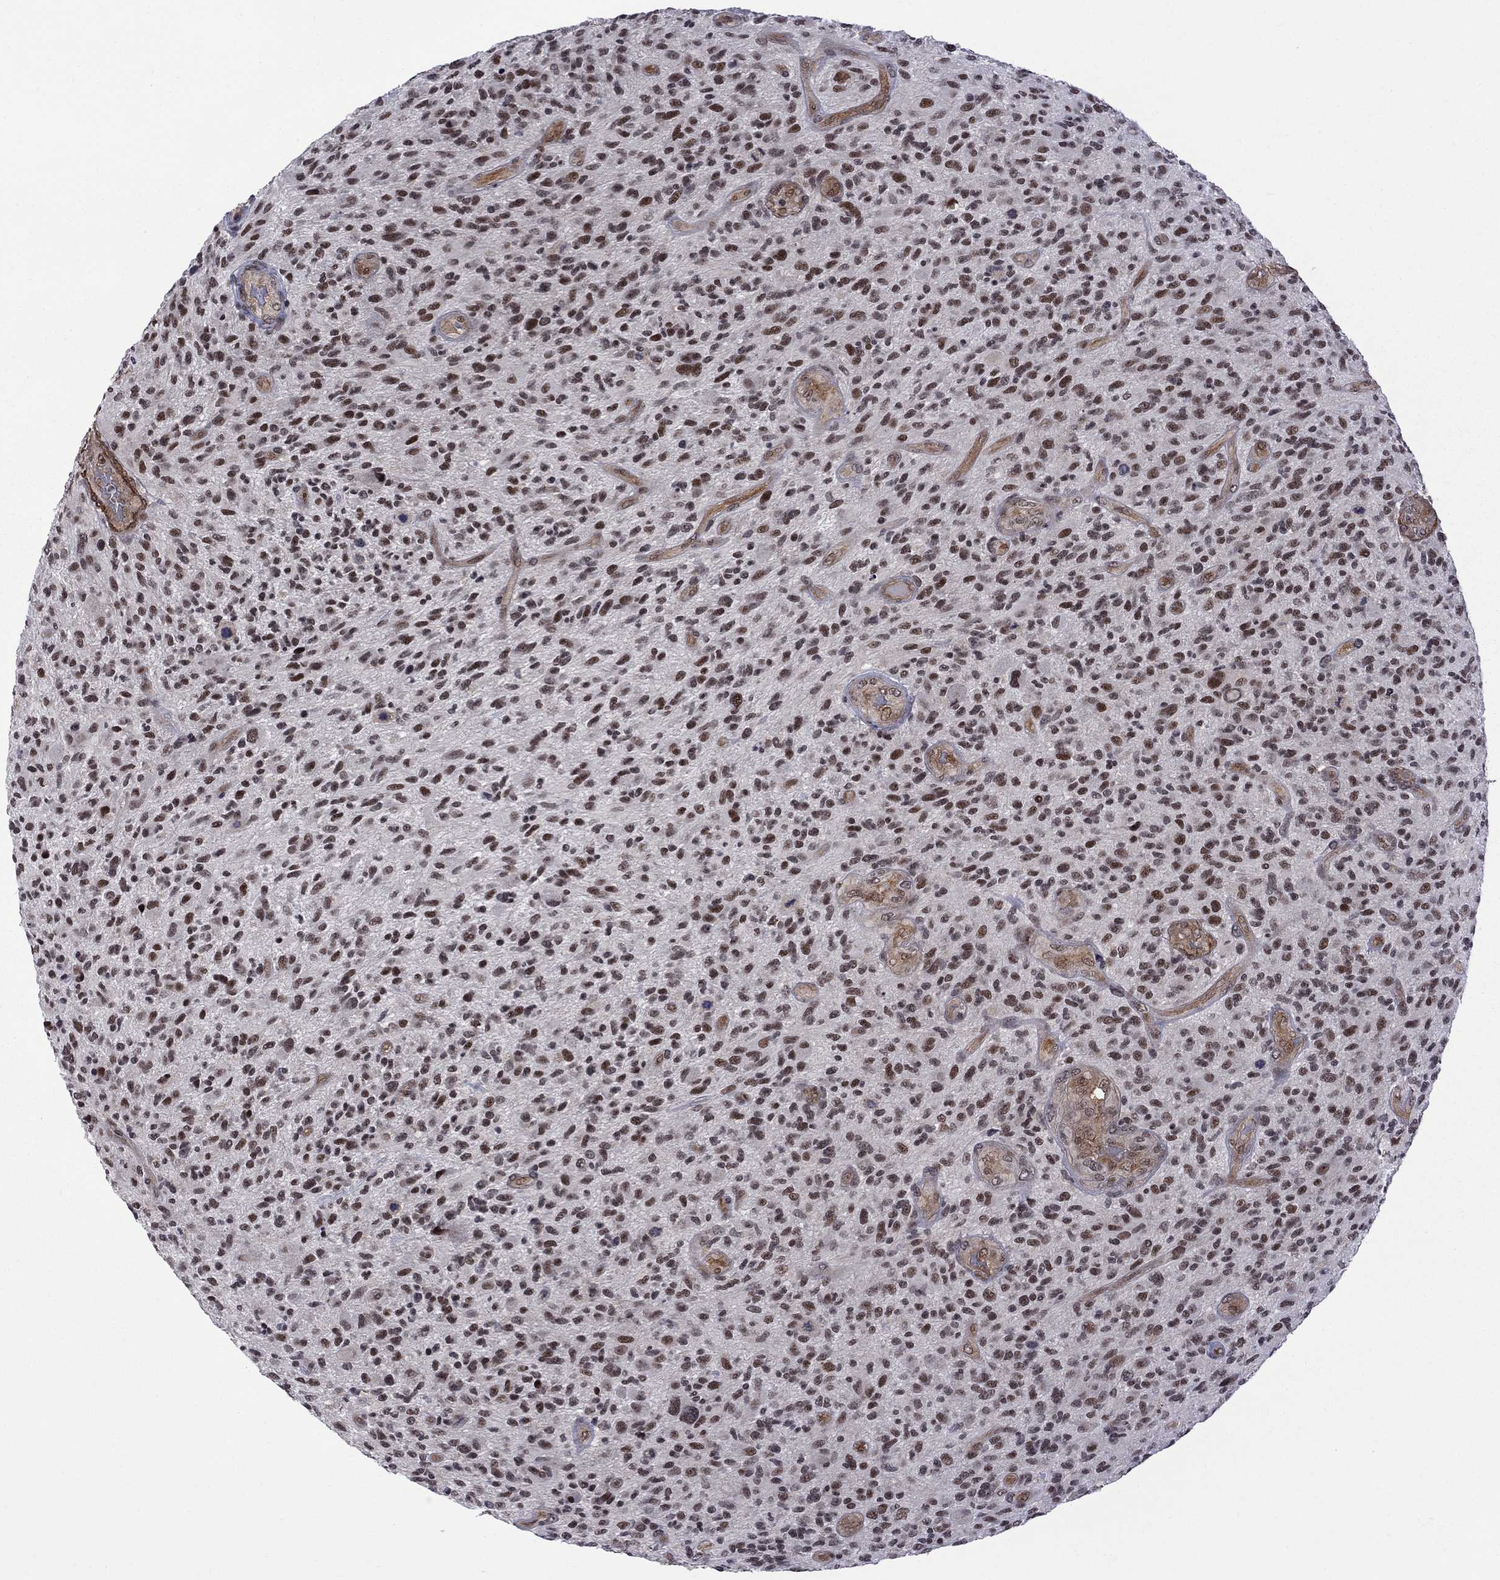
{"staining": {"intensity": "strong", "quantity": ">75%", "location": "nuclear"}, "tissue": "glioma", "cell_type": "Tumor cells", "image_type": "cancer", "snomed": [{"axis": "morphology", "description": "Glioma, malignant, High grade"}, {"axis": "topography", "description": "Brain"}], "caption": "About >75% of tumor cells in human high-grade glioma (malignant) display strong nuclear protein positivity as visualized by brown immunohistochemical staining.", "gene": "BRF1", "patient": {"sex": "male", "age": 47}}